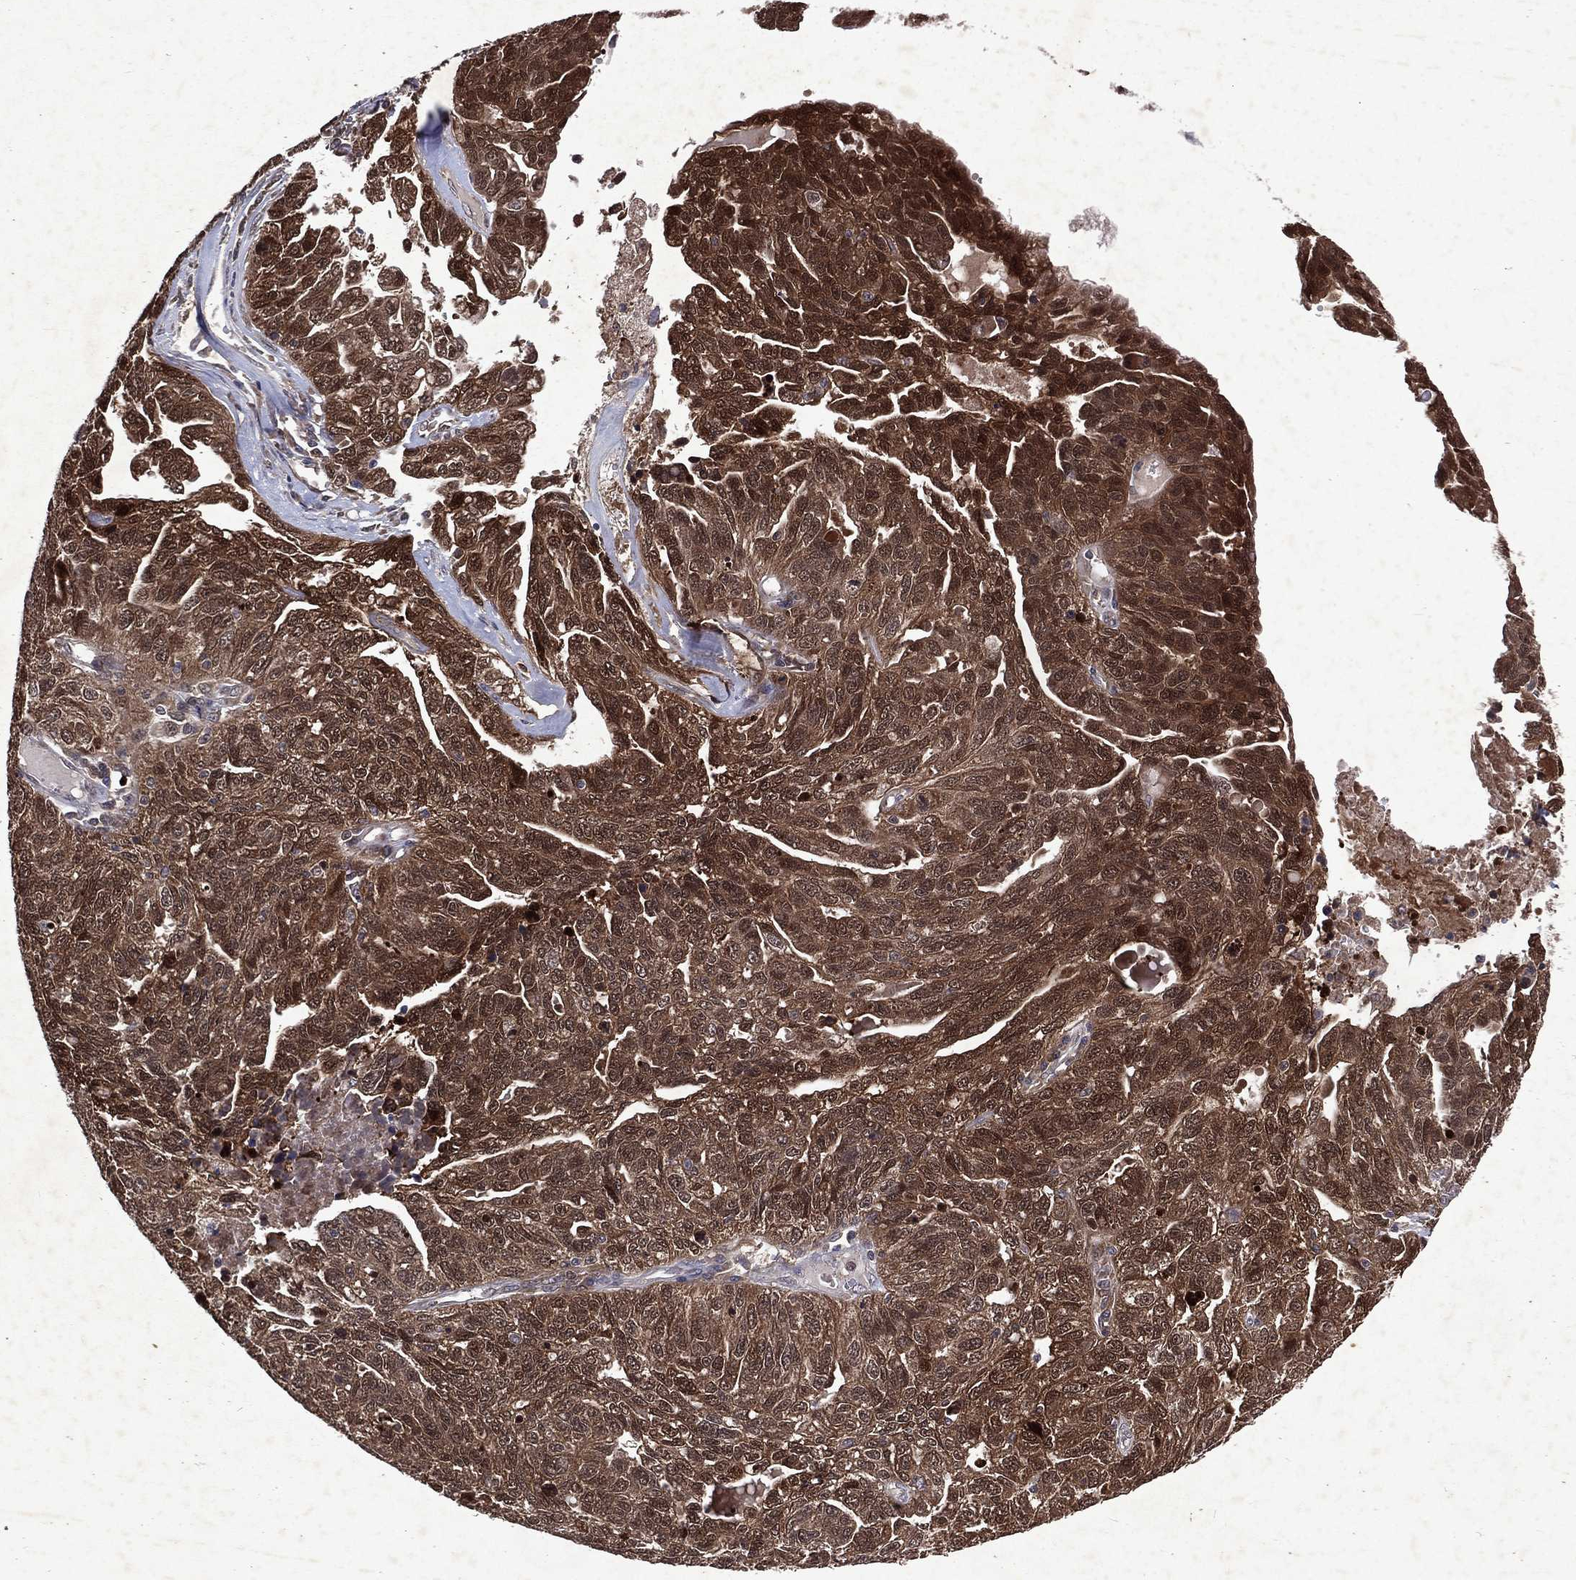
{"staining": {"intensity": "strong", "quantity": ">75%", "location": "cytoplasmic/membranous,nuclear"}, "tissue": "ovarian cancer", "cell_type": "Tumor cells", "image_type": "cancer", "snomed": [{"axis": "morphology", "description": "Cystadenocarcinoma, serous, NOS"}, {"axis": "topography", "description": "Ovary"}], "caption": "Serous cystadenocarcinoma (ovarian) stained with a brown dye shows strong cytoplasmic/membranous and nuclear positive positivity in about >75% of tumor cells.", "gene": "MTAP", "patient": {"sex": "female", "age": 71}}